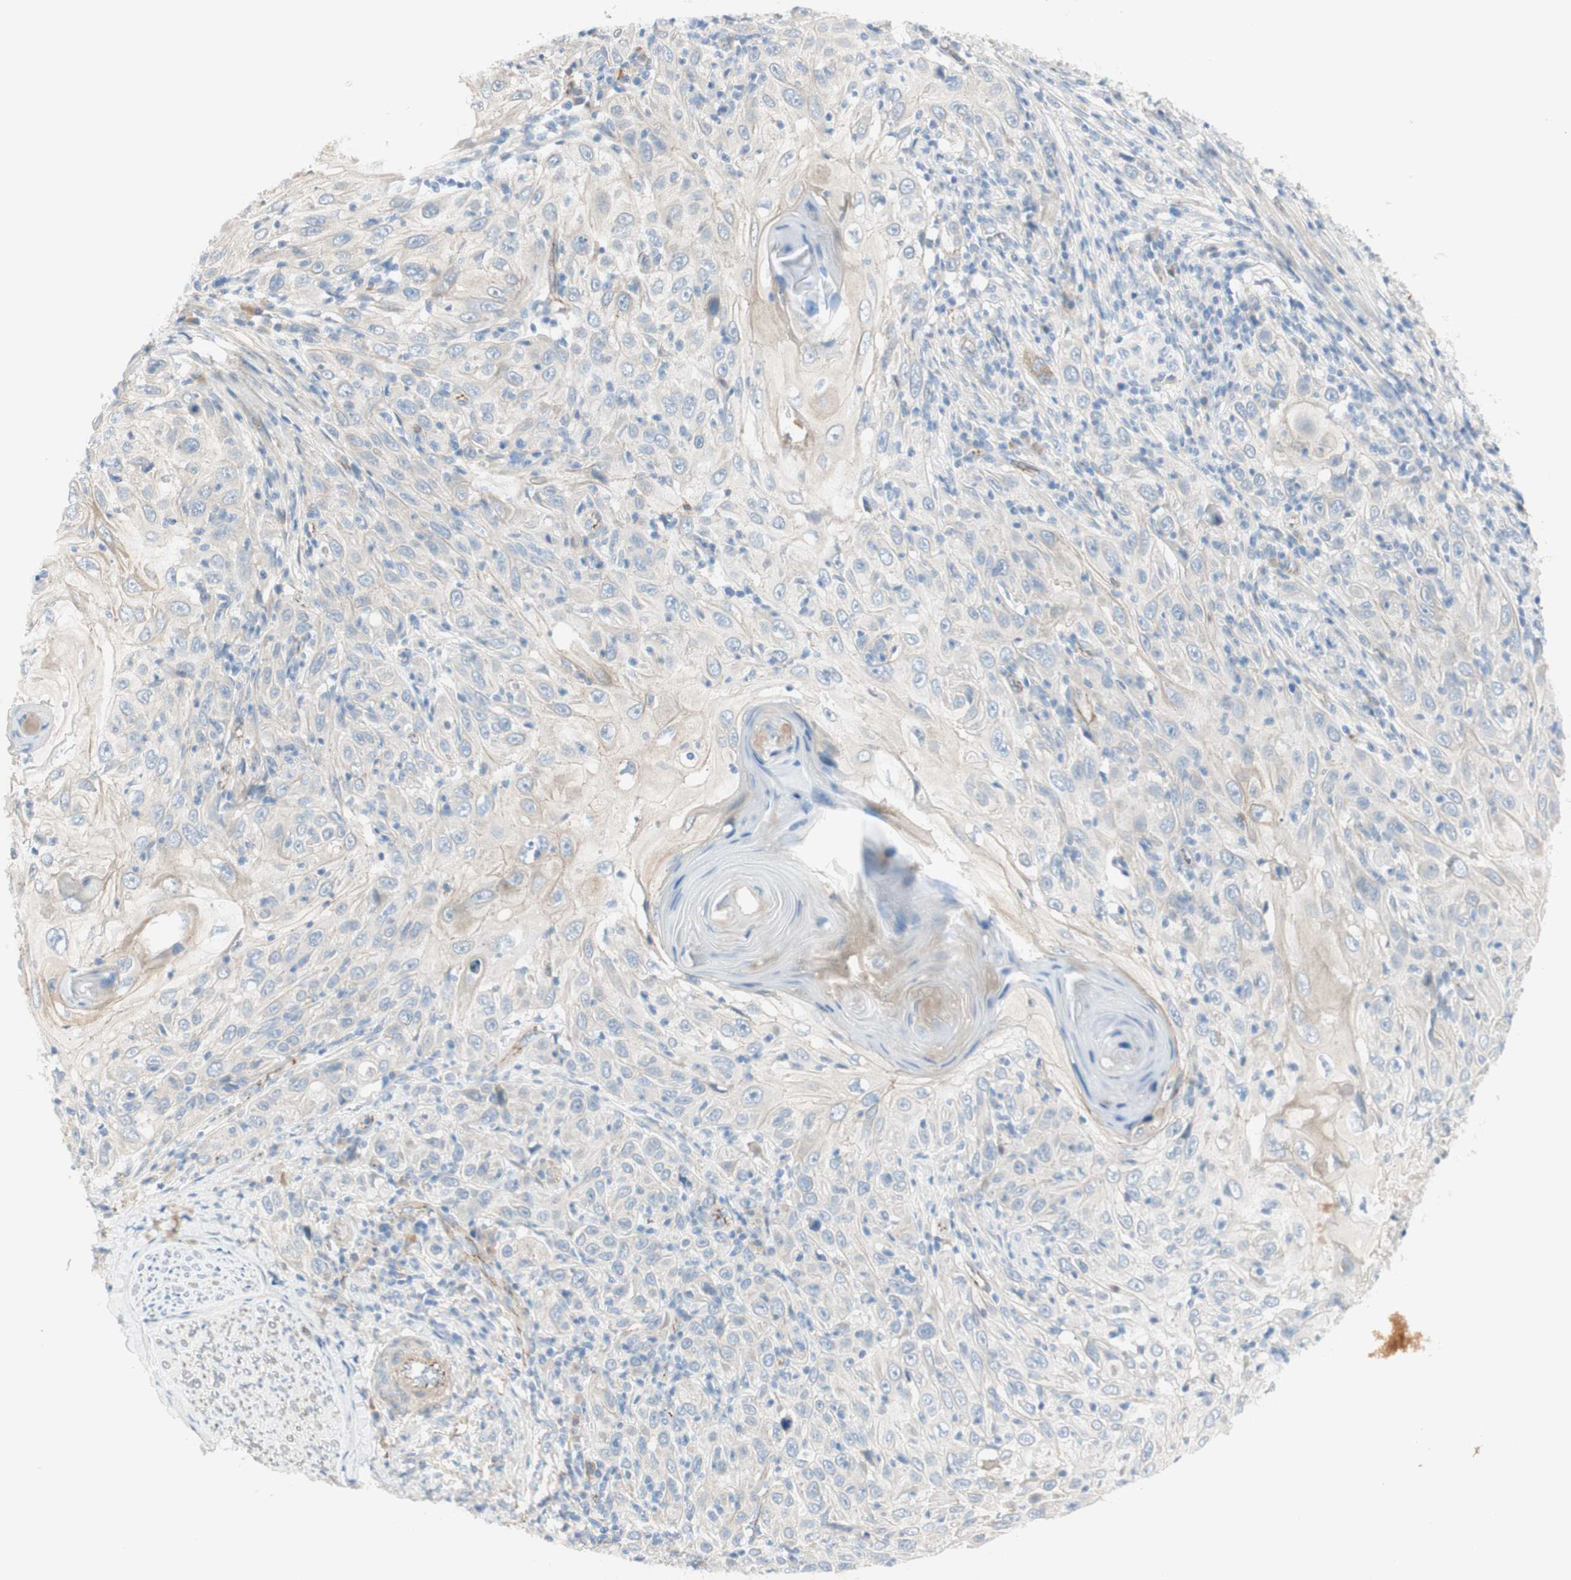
{"staining": {"intensity": "weak", "quantity": "25%-75%", "location": "cytoplasmic/membranous"}, "tissue": "skin cancer", "cell_type": "Tumor cells", "image_type": "cancer", "snomed": [{"axis": "morphology", "description": "Squamous cell carcinoma, NOS"}, {"axis": "topography", "description": "Skin"}], "caption": "Protein expression analysis of skin cancer exhibits weak cytoplasmic/membranous positivity in approximately 25%-75% of tumor cells. (Brightfield microscopy of DAB IHC at high magnification).", "gene": "TJP1", "patient": {"sex": "female", "age": 88}}